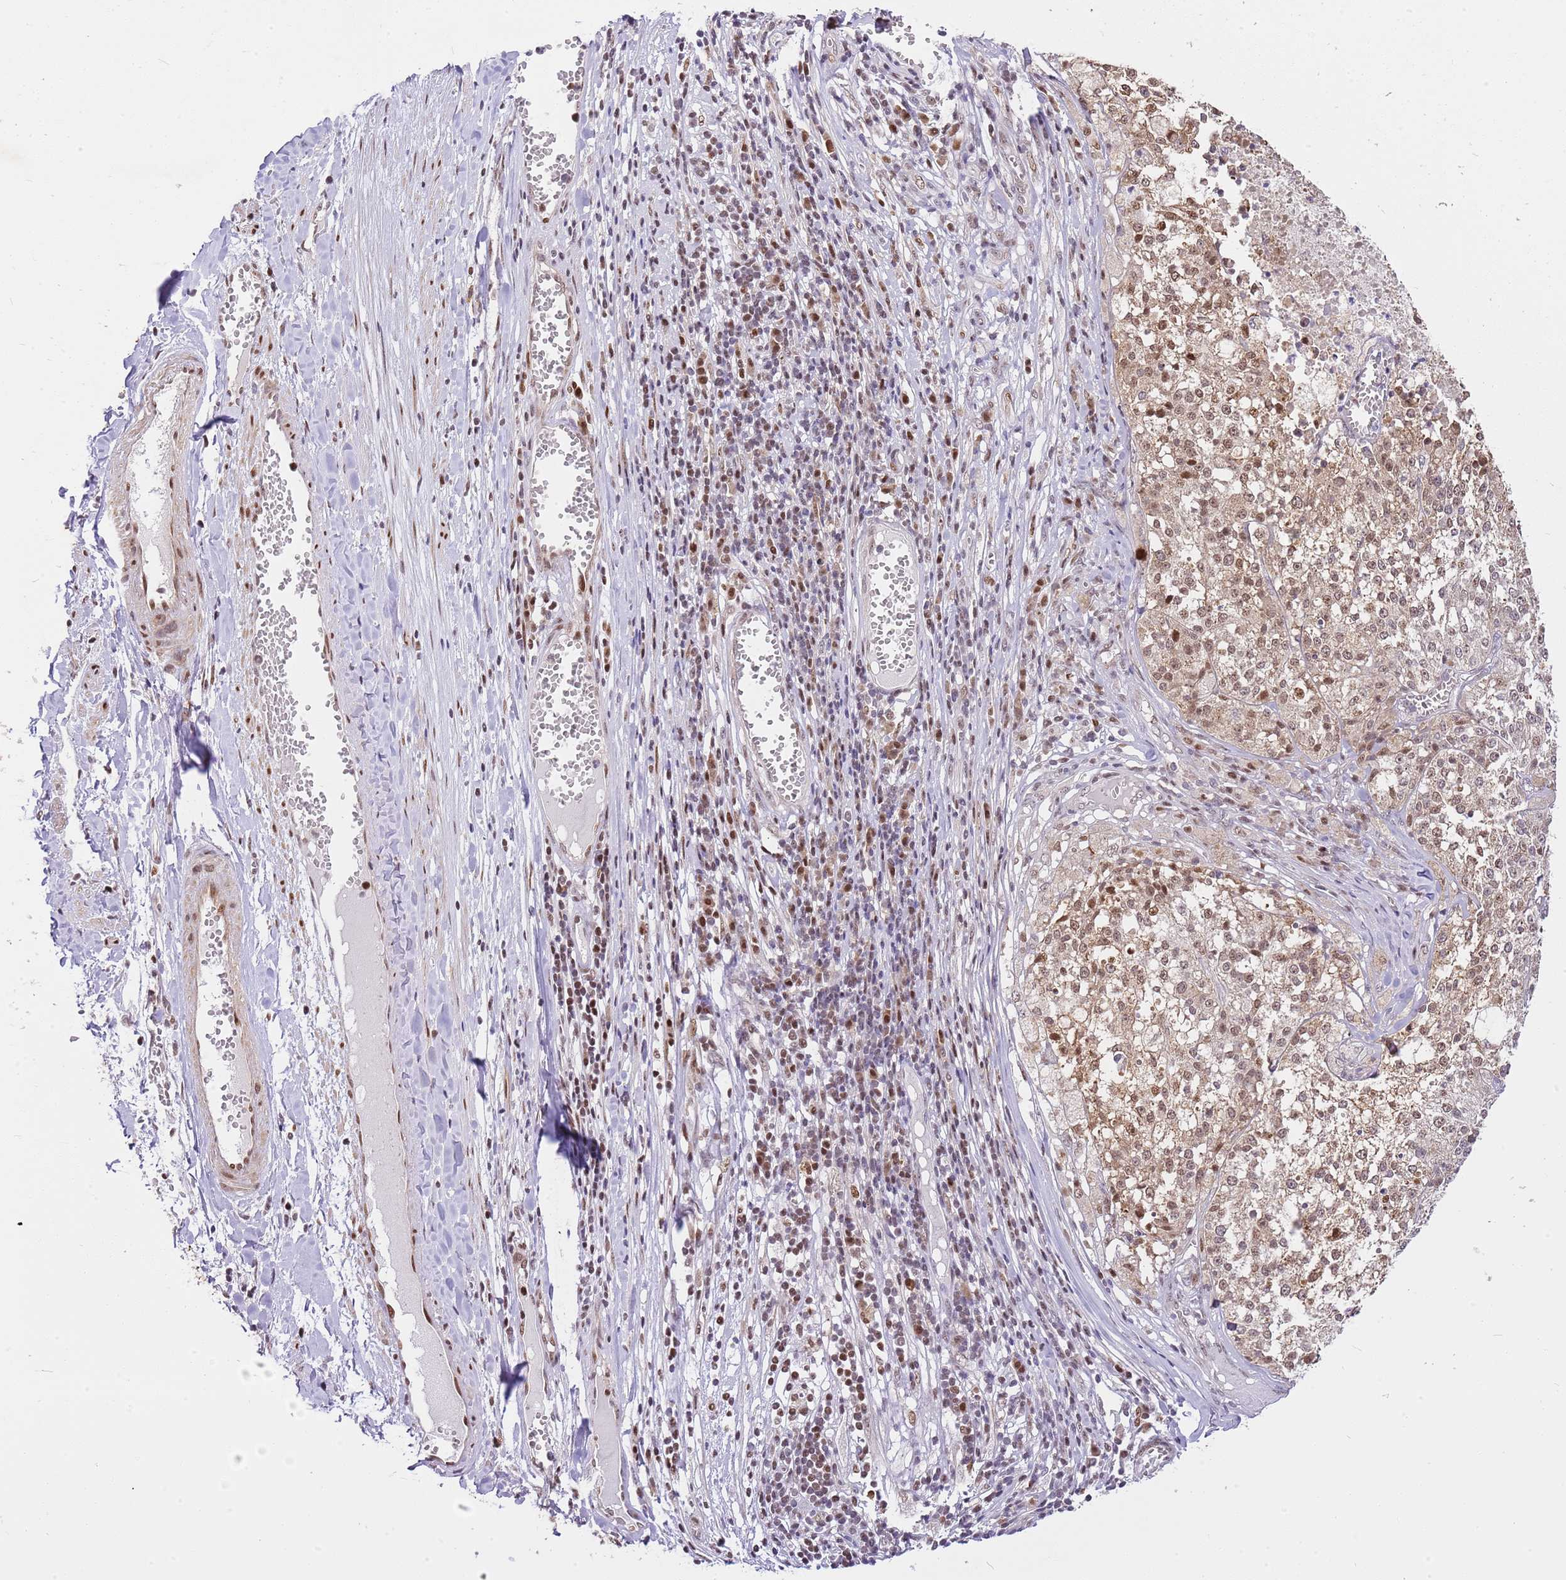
{"staining": {"intensity": "moderate", "quantity": ">75%", "location": "nuclear"}, "tissue": "melanoma", "cell_type": "Tumor cells", "image_type": "cancer", "snomed": [{"axis": "morphology", "description": "Malignant melanoma, NOS"}, {"axis": "topography", "description": "Skin"}], "caption": "Moderate nuclear expression is appreciated in about >75% of tumor cells in malignant melanoma.", "gene": "RFK", "patient": {"sex": "female", "age": 64}}